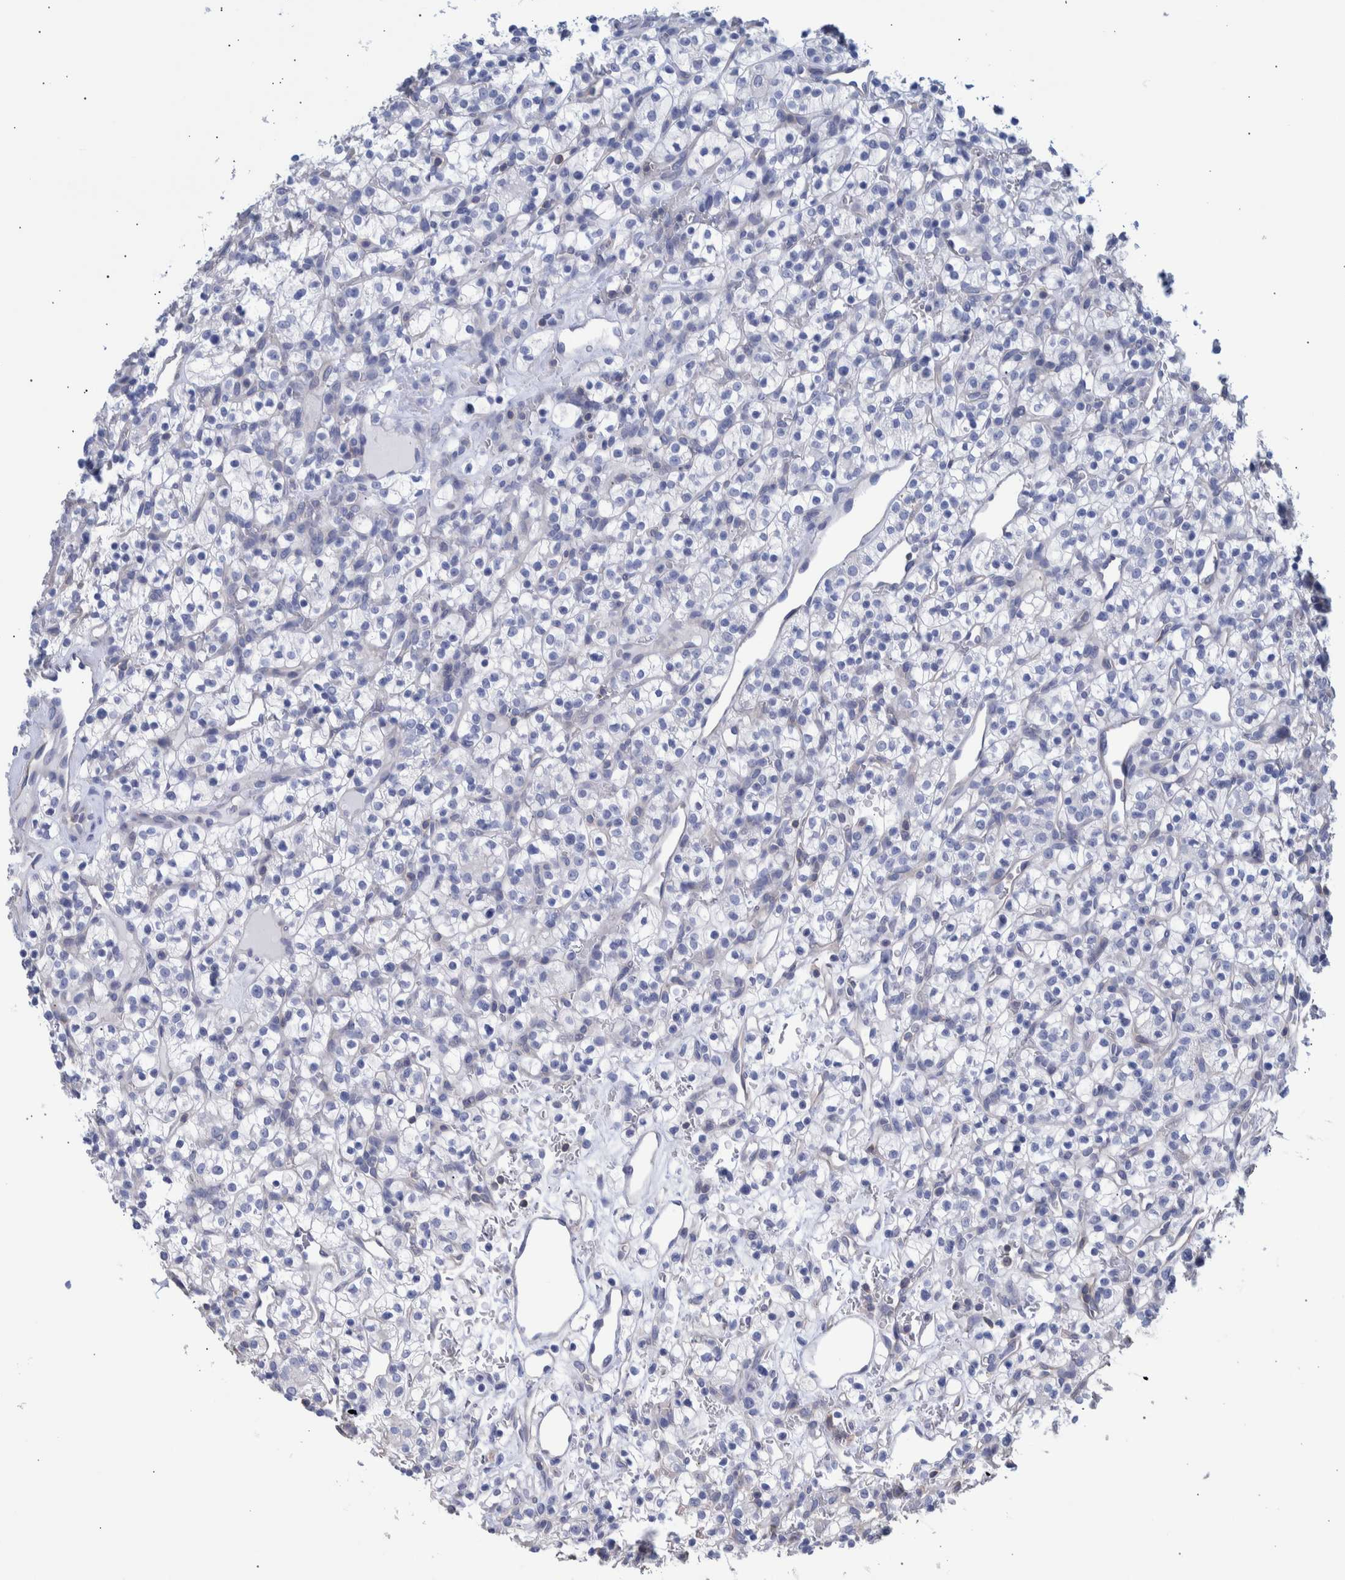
{"staining": {"intensity": "negative", "quantity": "none", "location": "none"}, "tissue": "renal cancer", "cell_type": "Tumor cells", "image_type": "cancer", "snomed": [{"axis": "morphology", "description": "Adenocarcinoma, NOS"}, {"axis": "topography", "description": "Kidney"}], "caption": "This is a image of IHC staining of adenocarcinoma (renal), which shows no positivity in tumor cells.", "gene": "PPP3CC", "patient": {"sex": "female", "age": 57}}